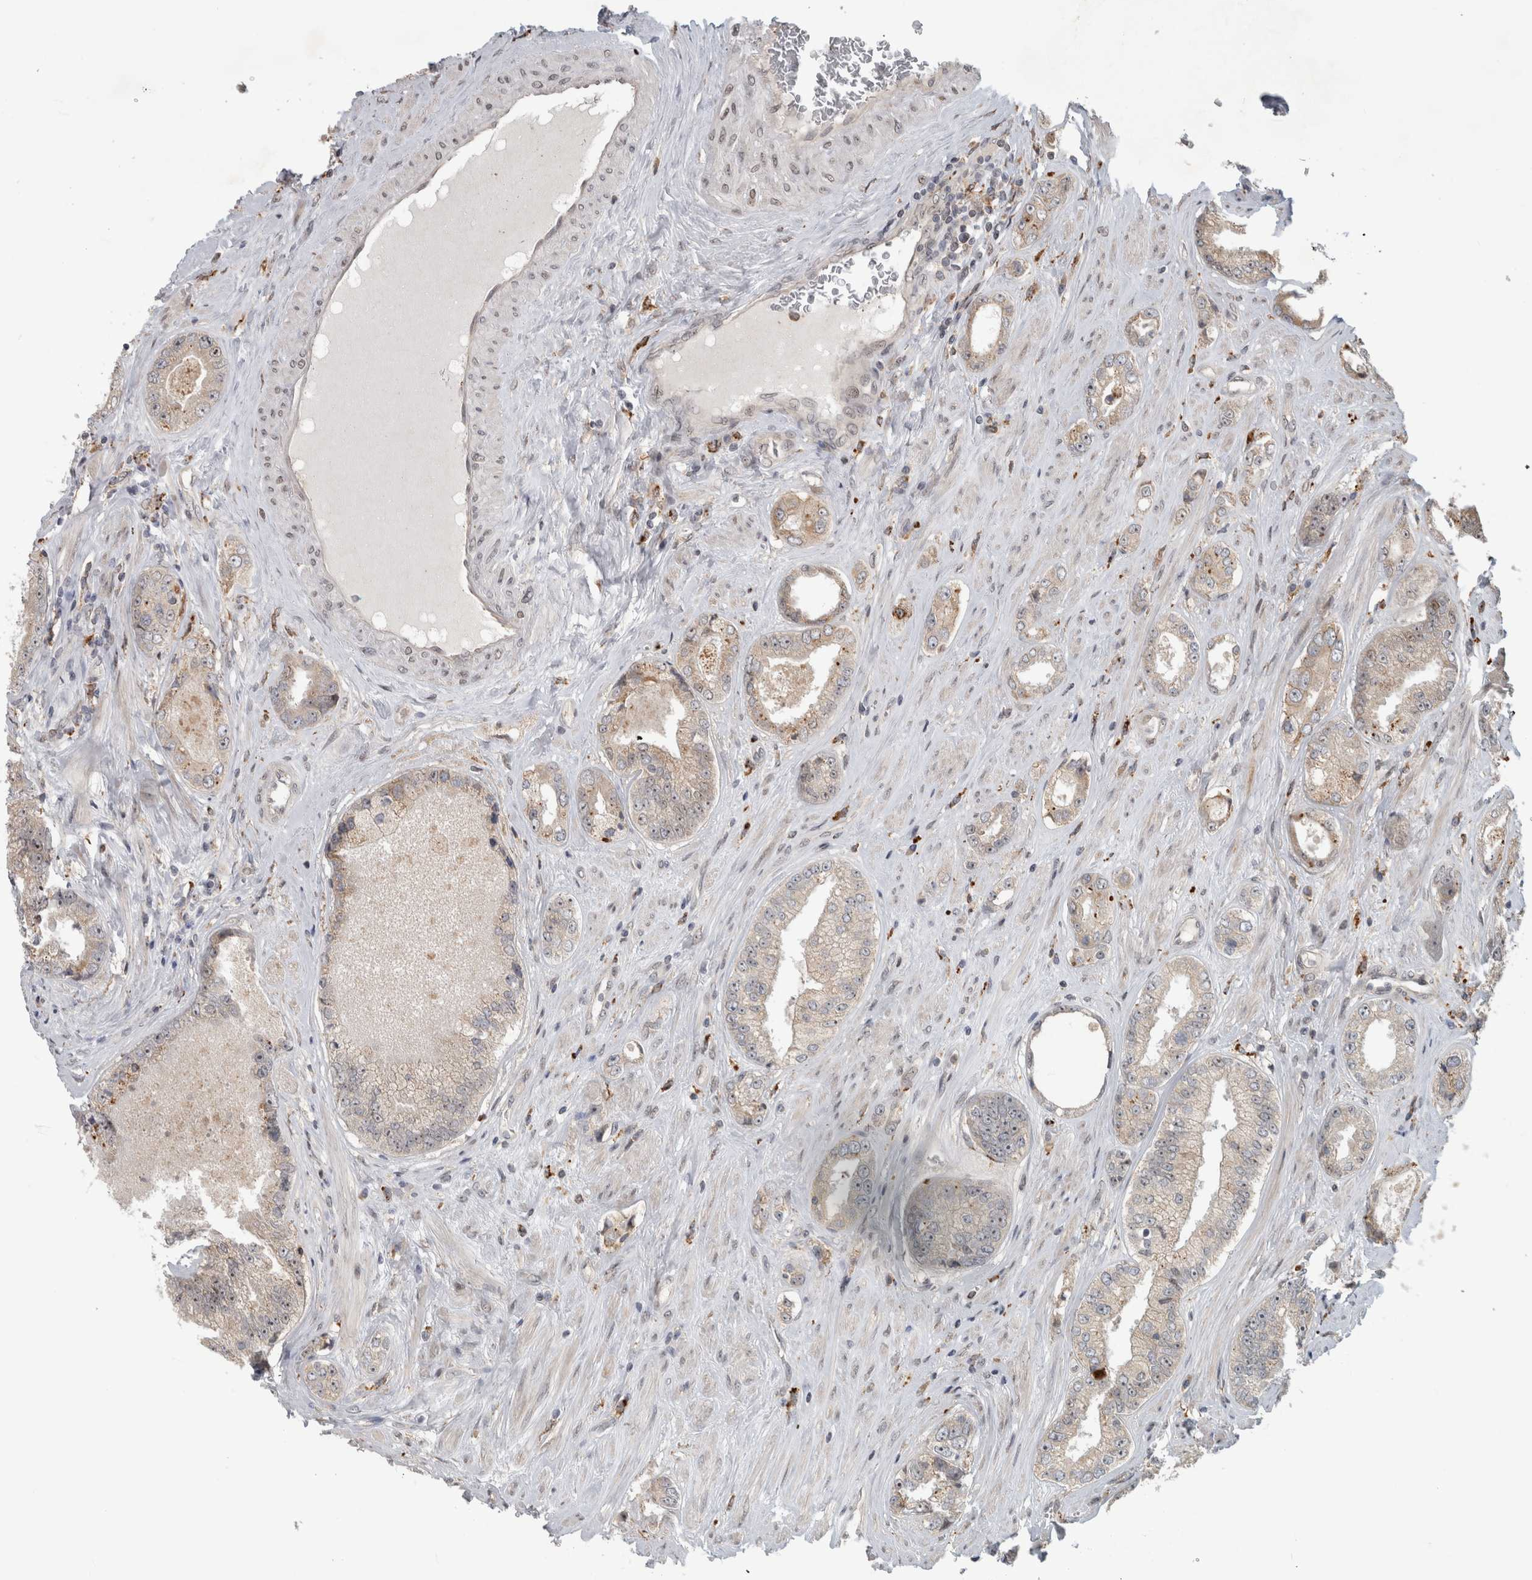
{"staining": {"intensity": "weak", "quantity": ">75%", "location": "cytoplasmic/membranous"}, "tissue": "prostate cancer", "cell_type": "Tumor cells", "image_type": "cancer", "snomed": [{"axis": "morphology", "description": "Adenocarcinoma, High grade"}, {"axis": "topography", "description": "Prostate"}], "caption": "Brown immunohistochemical staining in human prostate cancer (high-grade adenocarcinoma) shows weak cytoplasmic/membranous expression in about >75% of tumor cells.", "gene": "NAB2", "patient": {"sex": "male", "age": 61}}